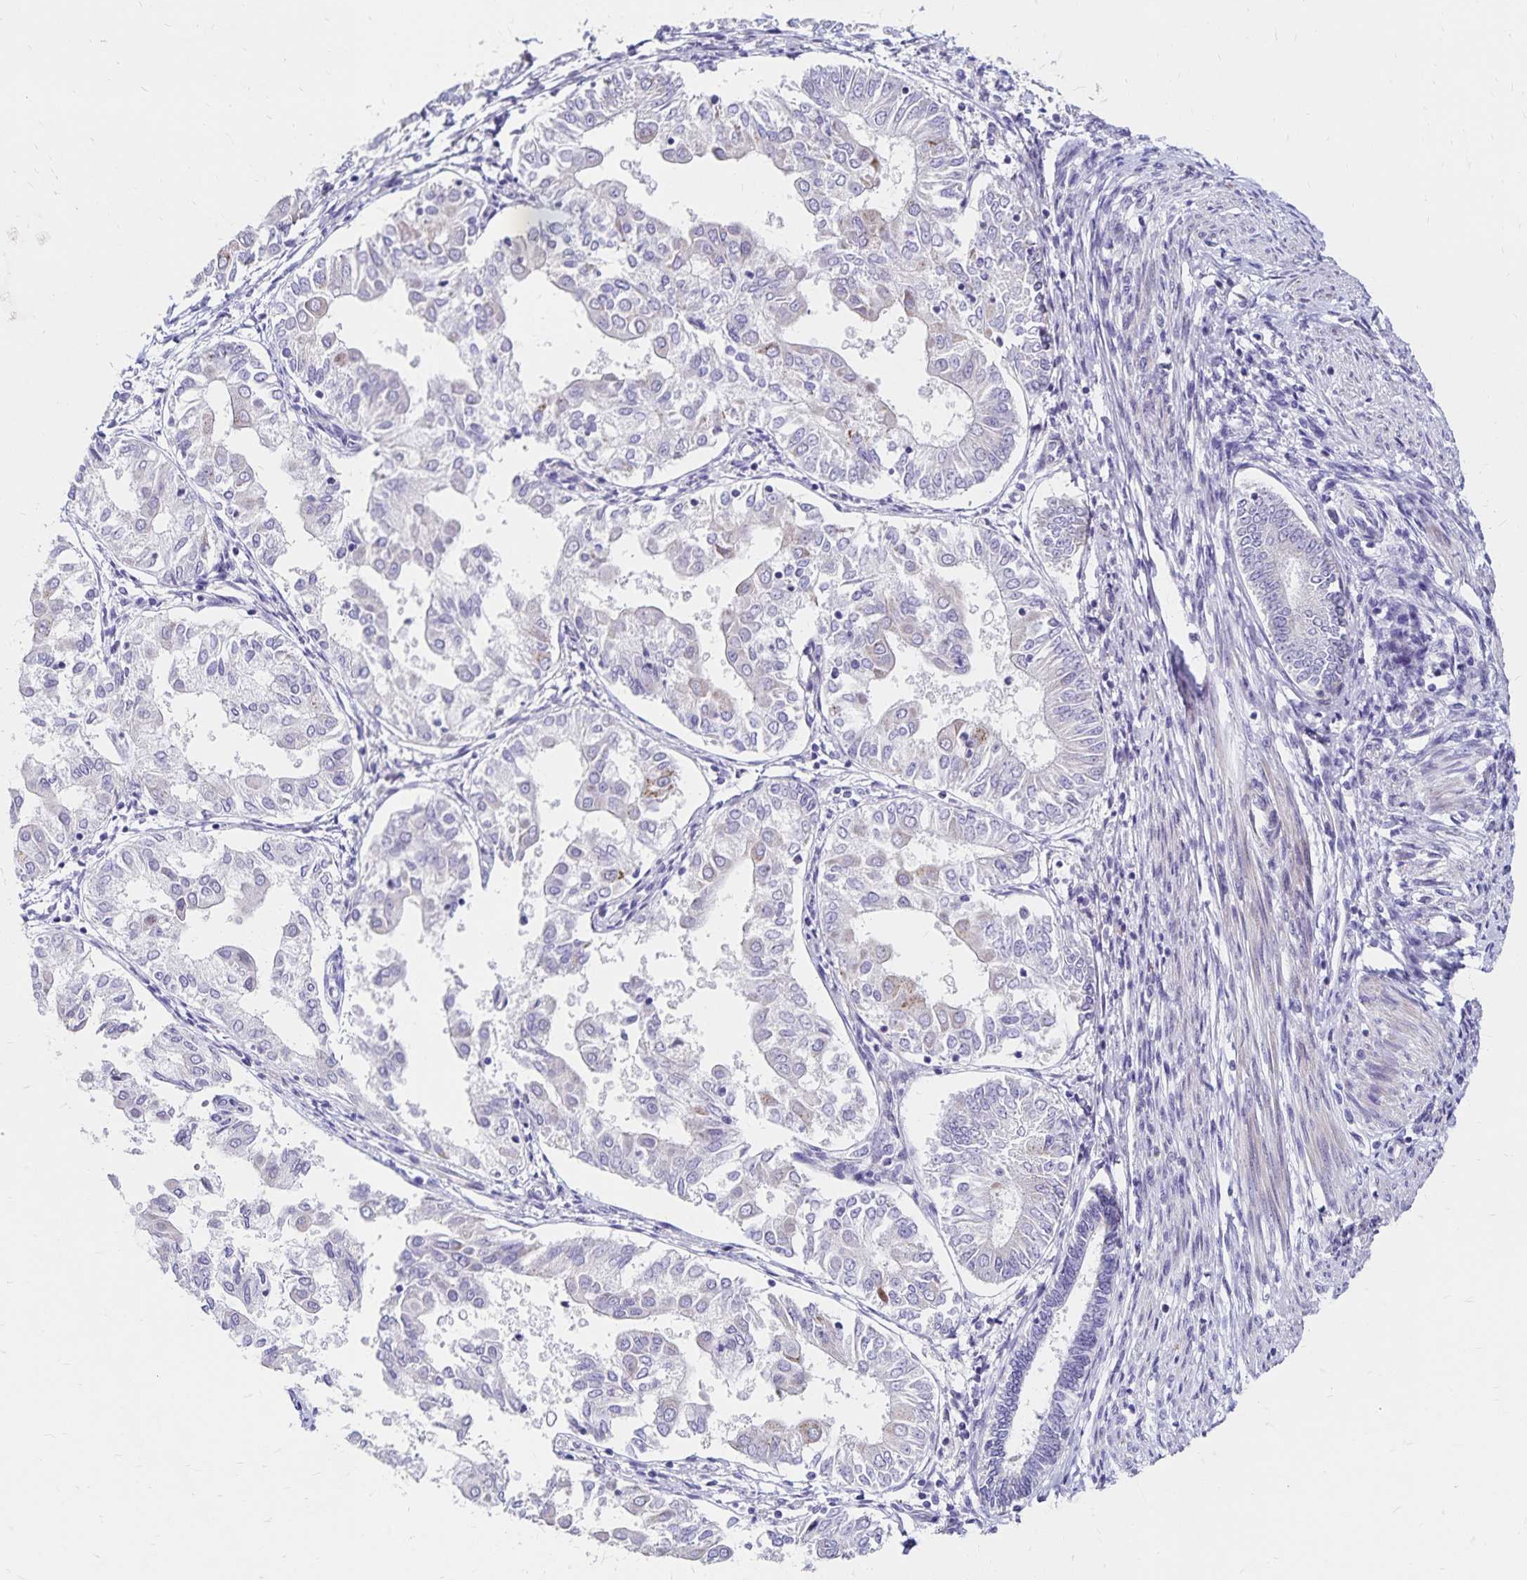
{"staining": {"intensity": "negative", "quantity": "none", "location": "none"}, "tissue": "endometrial cancer", "cell_type": "Tumor cells", "image_type": "cancer", "snomed": [{"axis": "morphology", "description": "Adenocarcinoma, NOS"}, {"axis": "topography", "description": "Endometrium"}], "caption": "The immunohistochemistry histopathology image has no significant positivity in tumor cells of endometrial cancer tissue. (DAB IHC with hematoxylin counter stain).", "gene": "NECAP1", "patient": {"sex": "female", "age": 68}}